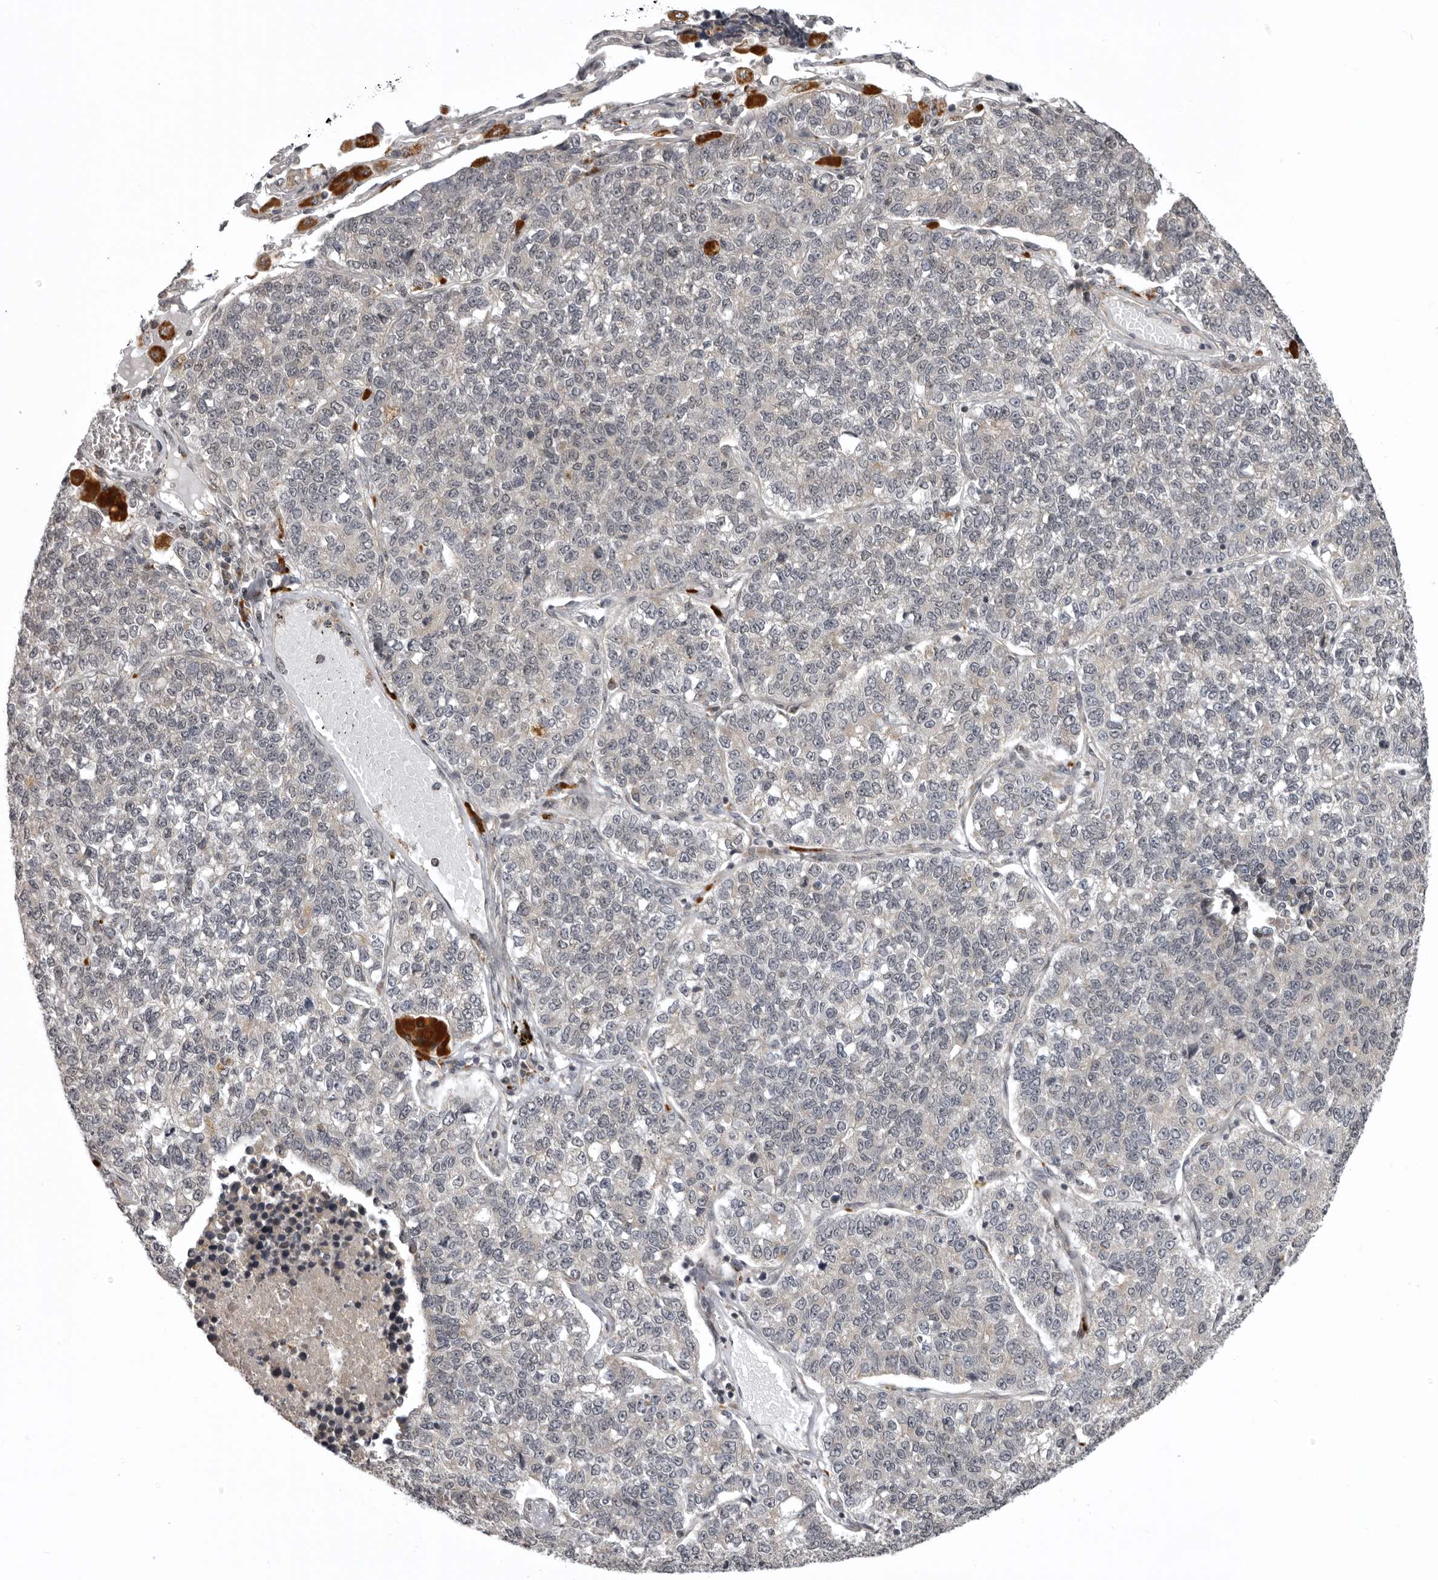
{"staining": {"intensity": "negative", "quantity": "none", "location": "none"}, "tissue": "lung cancer", "cell_type": "Tumor cells", "image_type": "cancer", "snomed": [{"axis": "morphology", "description": "Adenocarcinoma, NOS"}, {"axis": "topography", "description": "Lung"}], "caption": "Lung cancer (adenocarcinoma) was stained to show a protein in brown. There is no significant staining in tumor cells.", "gene": "C1orf109", "patient": {"sex": "male", "age": 49}}